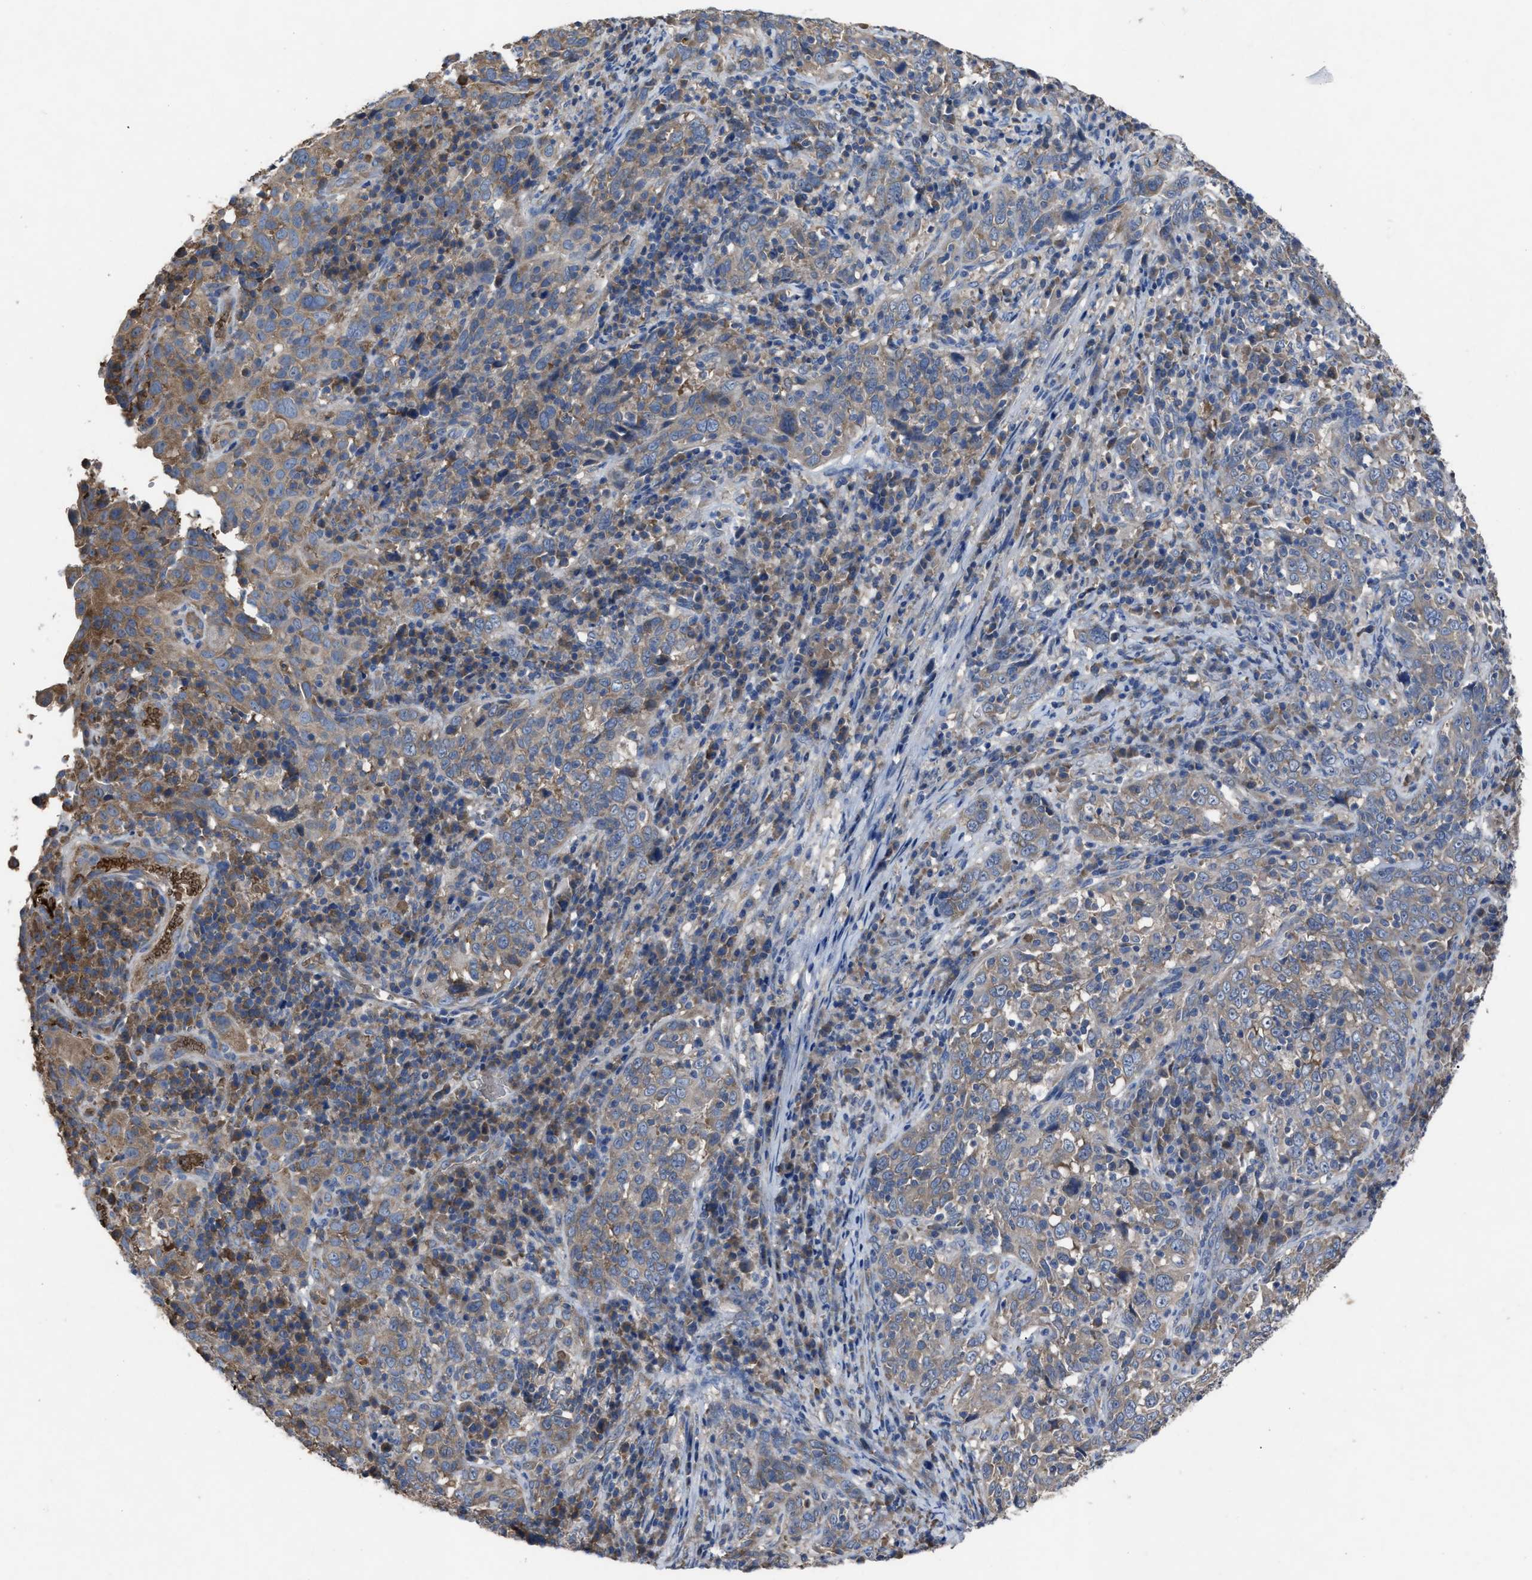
{"staining": {"intensity": "weak", "quantity": "<25%", "location": "cytoplasmic/membranous"}, "tissue": "cervical cancer", "cell_type": "Tumor cells", "image_type": "cancer", "snomed": [{"axis": "morphology", "description": "Squamous cell carcinoma, NOS"}, {"axis": "topography", "description": "Cervix"}], "caption": "IHC of cervical cancer (squamous cell carcinoma) exhibits no positivity in tumor cells.", "gene": "UPF1", "patient": {"sex": "female", "age": 46}}